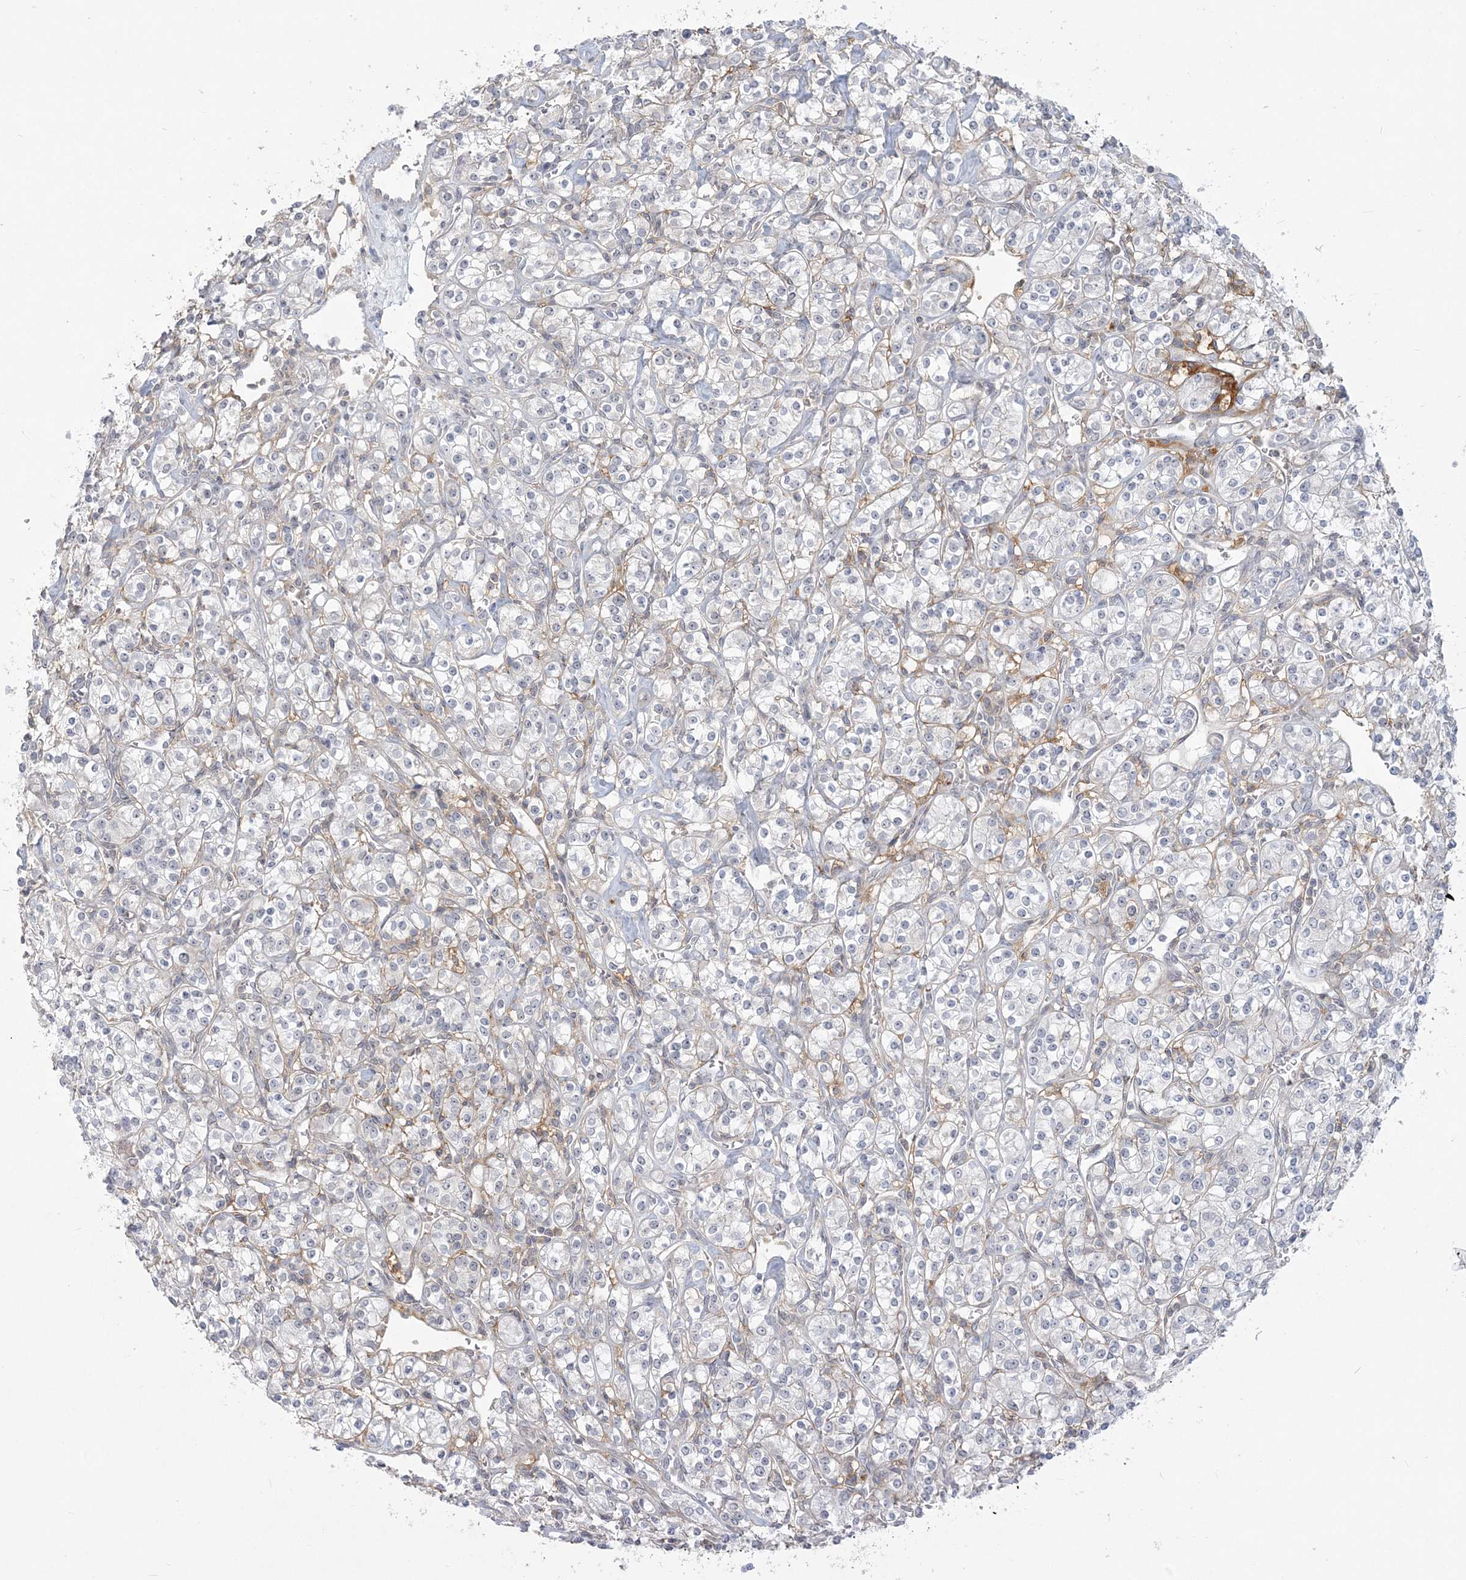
{"staining": {"intensity": "negative", "quantity": "none", "location": "none"}, "tissue": "renal cancer", "cell_type": "Tumor cells", "image_type": "cancer", "snomed": [{"axis": "morphology", "description": "Adenocarcinoma, NOS"}, {"axis": "topography", "description": "Kidney"}], "caption": "Immunohistochemistry (IHC) histopathology image of human renal cancer stained for a protein (brown), which displays no positivity in tumor cells.", "gene": "ANKS1A", "patient": {"sex": "male", "age": 77}}